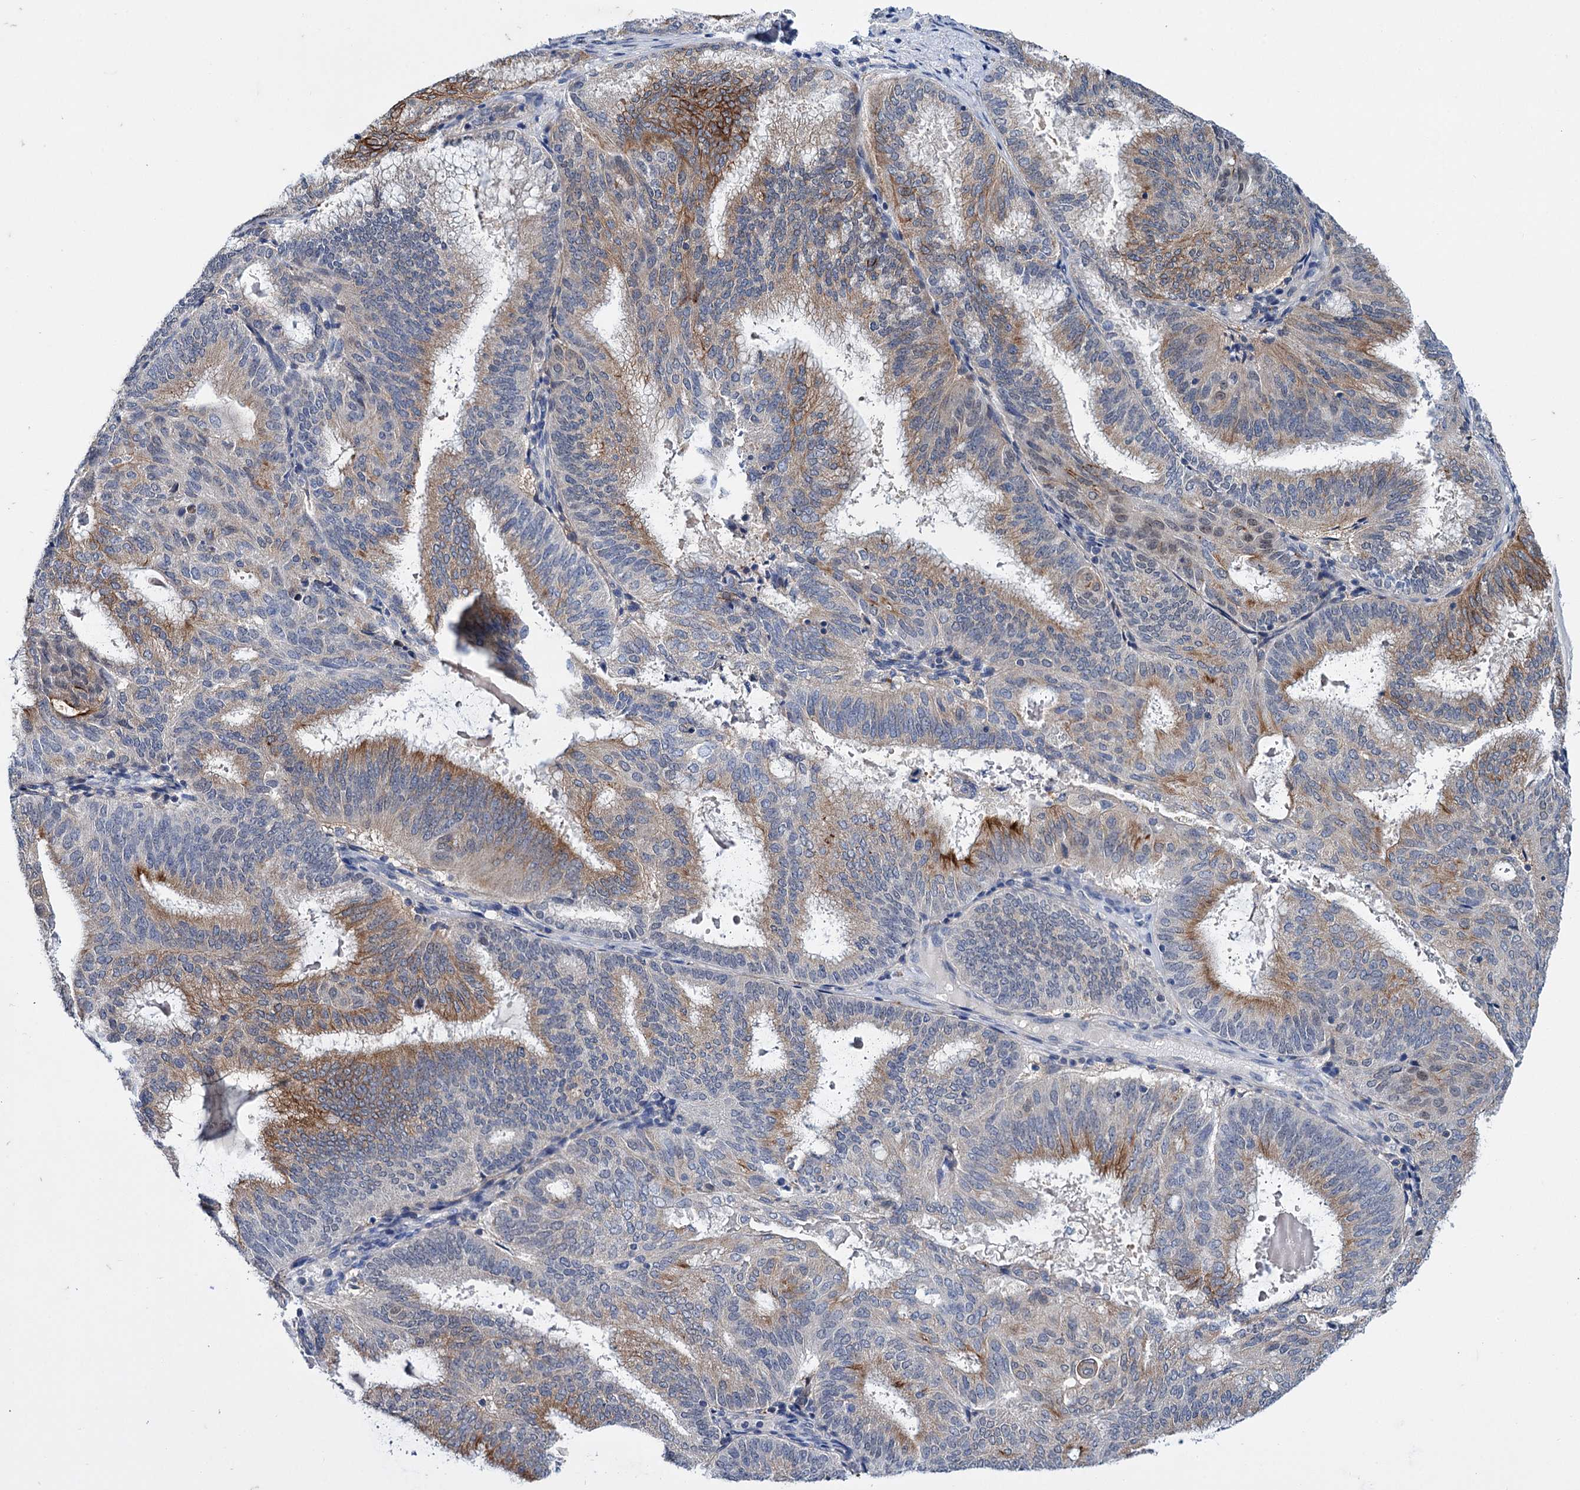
{"staining": {"intensity": "moderate", "quantity": "25%-75%", "location": "cytoplasmic/membranous"}, "tissue": "endometrial cancer", "cell_type": "Tumor cells", "image_type": "cancer", "snomed": [{"axis": "morphology", "description": "Adenocarcinoma, NOS"}, {"axis": "topography", "description": "Endometrium"}], "caption": "About 25%-75% of tumor cells in endometrial cancer (adenocarcinoma) reveal moderate cytoplasmic/membranous protein staining as visualized by brown immunohistochemical staining.", "gene": "MID1IP1", "patient": {"sex": "female", "age": 49}}